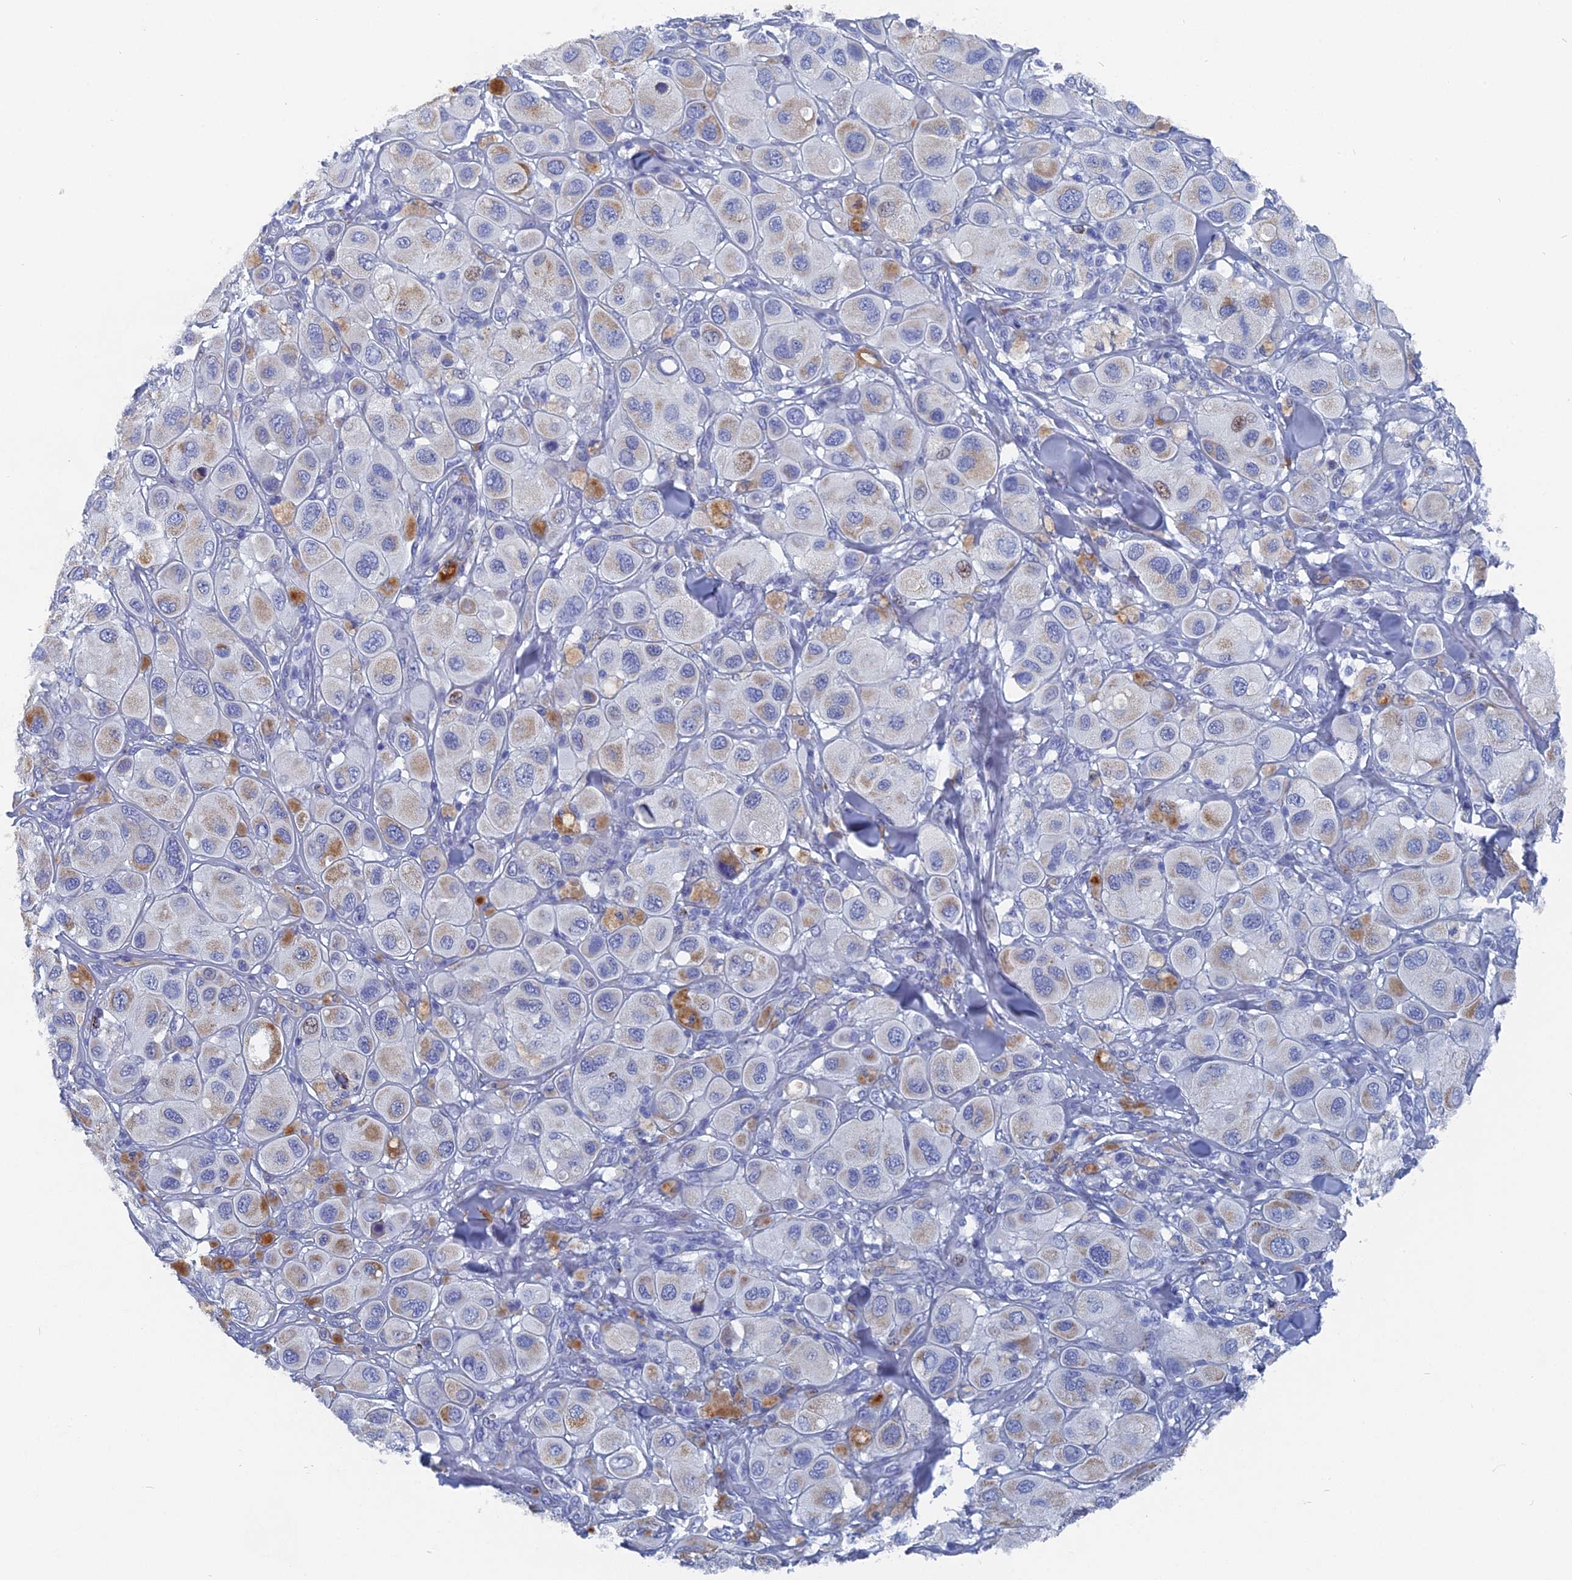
{"staining": {"intensity": "negative", "quantity": "none", "location": "none"}, "tissue": "melanoma", "cell_type": "Tumor cells", "image_type": "cancer", "snomed": [{"axis": "morphology", "description": "Malignant melanoma, Metastatic site"}, {"axis": "topography", "description": "Skin"}], "caption": "There is no significant positivity in tumor cells of melanoma. Brightfield microscopy of IHC stained with DAB (3,3'-diaminobenzidine) (brown) and hematoxylin (blue), captured at high magnification.", "gene": "HIGD1A", "patient": {"sex": "male", "age": 41}}